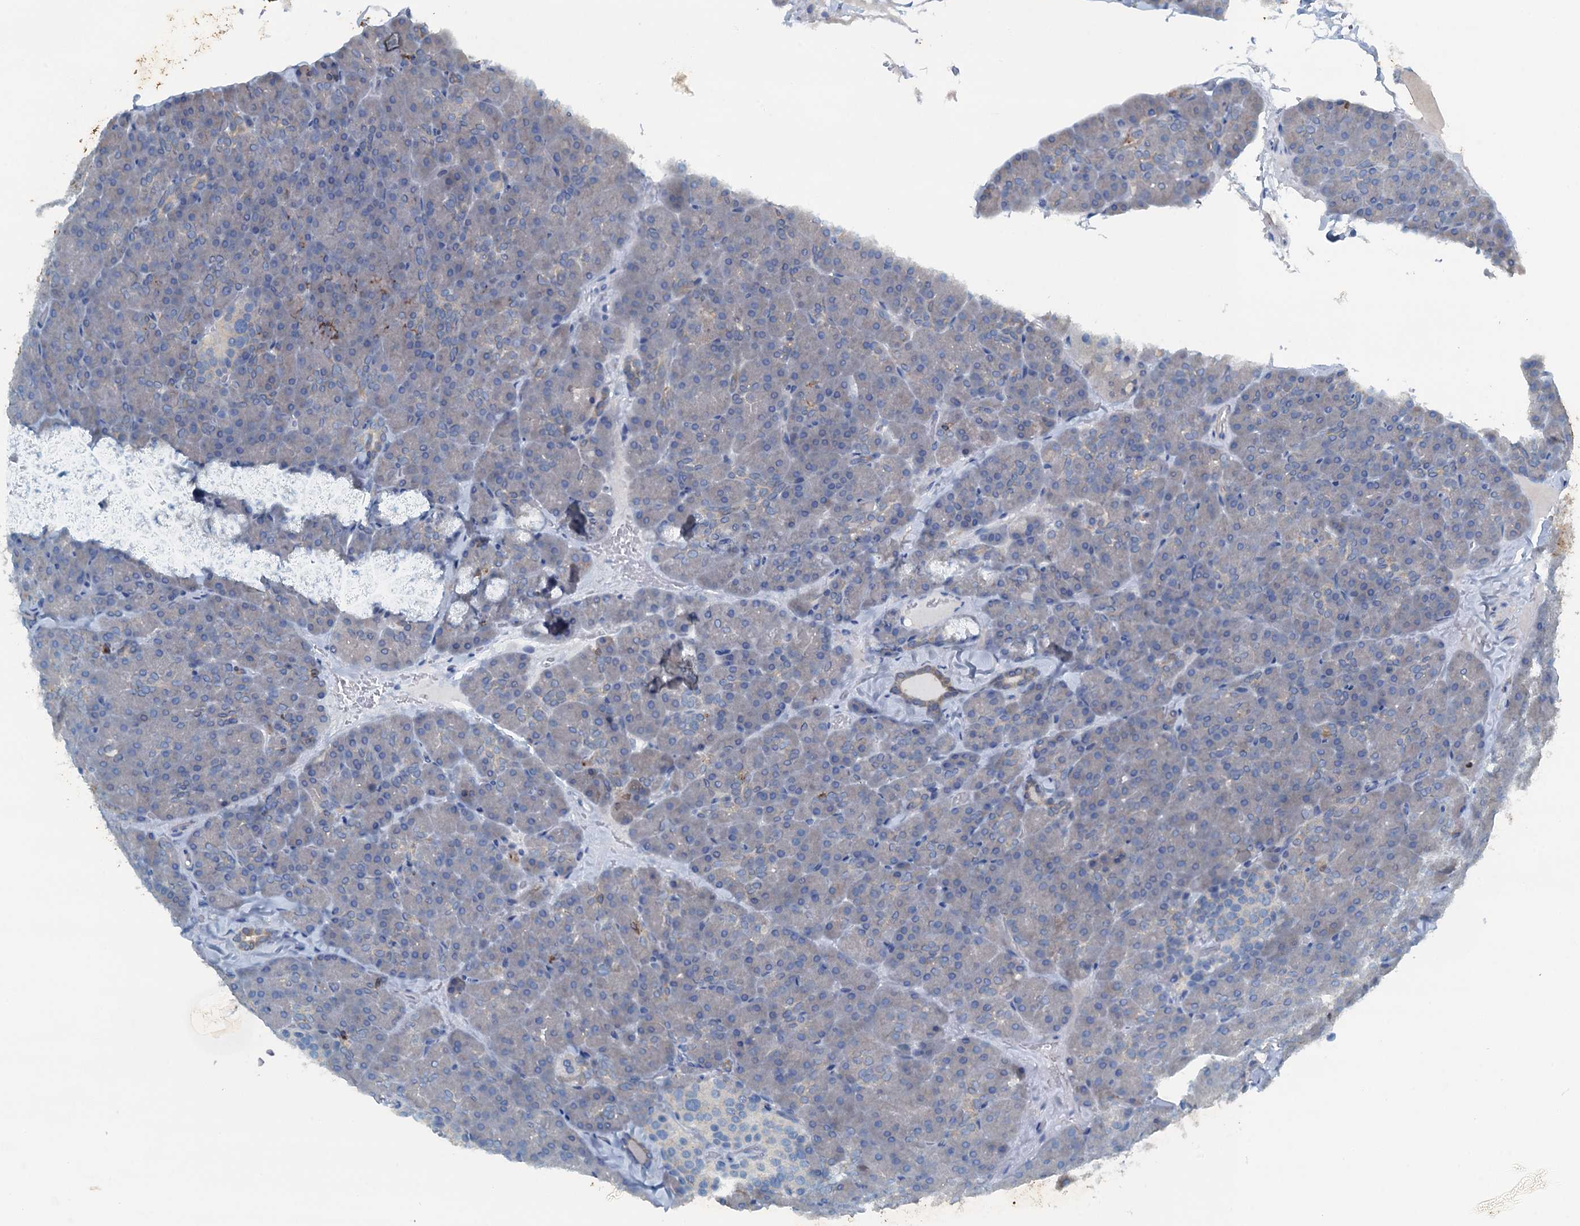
{"staining": {"intensity": "moderate", "quantity": "<25%", "location": "cytoplasmic/membranous"}, "tissue": "pancreas", "cell_type": "Exocrine glandular cells", "image_type": "normal", "snomed": [{"axis": "morphology", "description": "Normal tissue, NOS"}, {"axis": "topography", "description": "Pancreas"}], "caption": "Human pancreas stained for a protein (brown) displays moderate cytoplasmic/membranous positive staining in approximately <25% of exocrine glandular cells.", "gene": "CBLIF", "patient": {"sex": "male", "age": 36}}